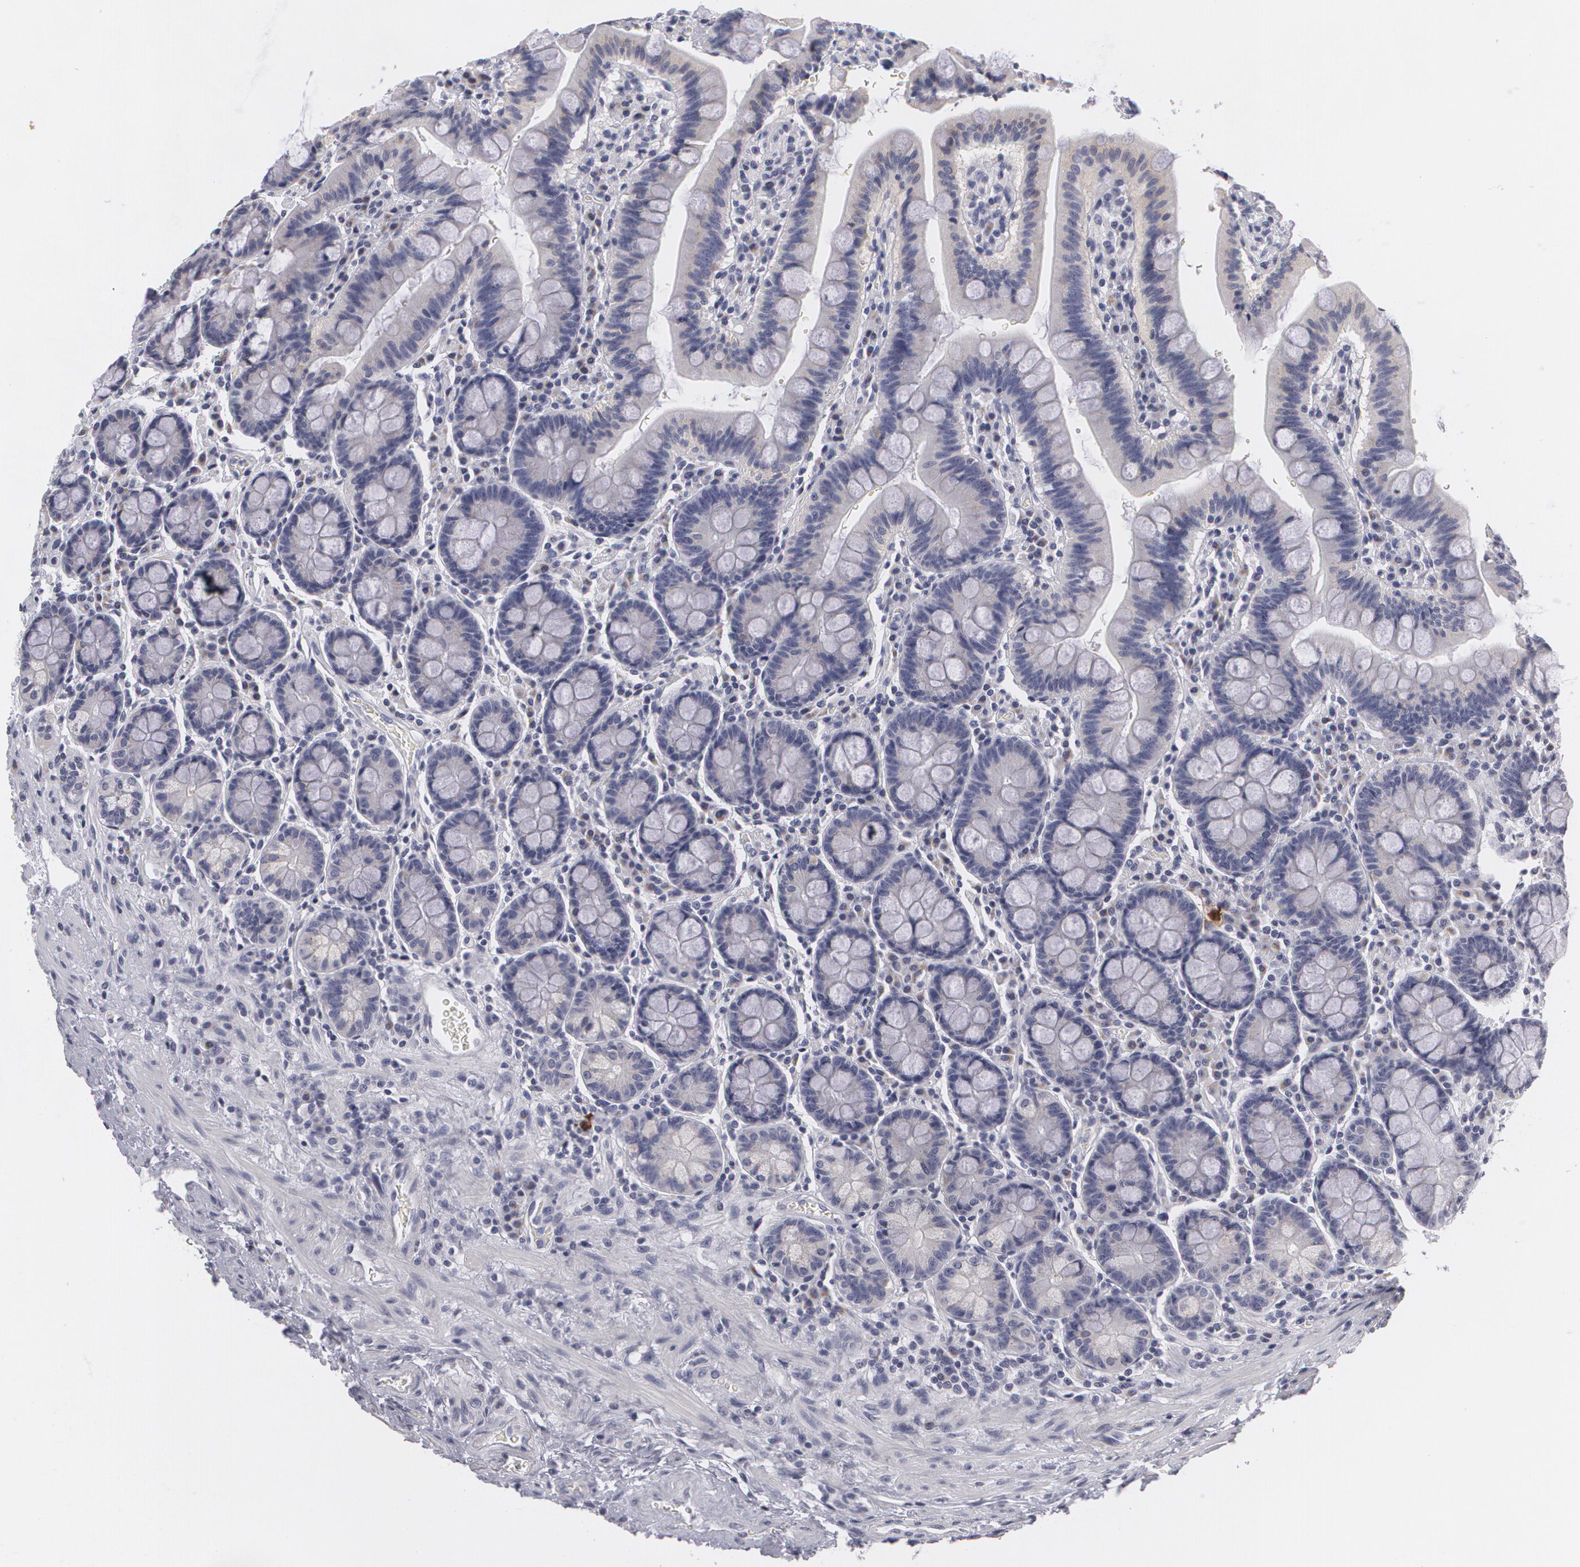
{"staining": {"intensity": "negative", "quantity": "none", "location": "none"}, "tissue": "duodenum", "cell_type": "Glandular cells", "image_type": "normal", "snomed": [{"axis": "morphology", "description": "Normal tissue, NOS"}, {"axis": "topography", "description": "Pancreas"}, {"axis": "topography", "description": "Duodenum"}], "caption": "DAB immunohistochemical staining of unremarkable human duodenum reveals no significant staining in glandular cells.", "gene": "MBNL3", "patient": {"sex": "male", "age": 79}}